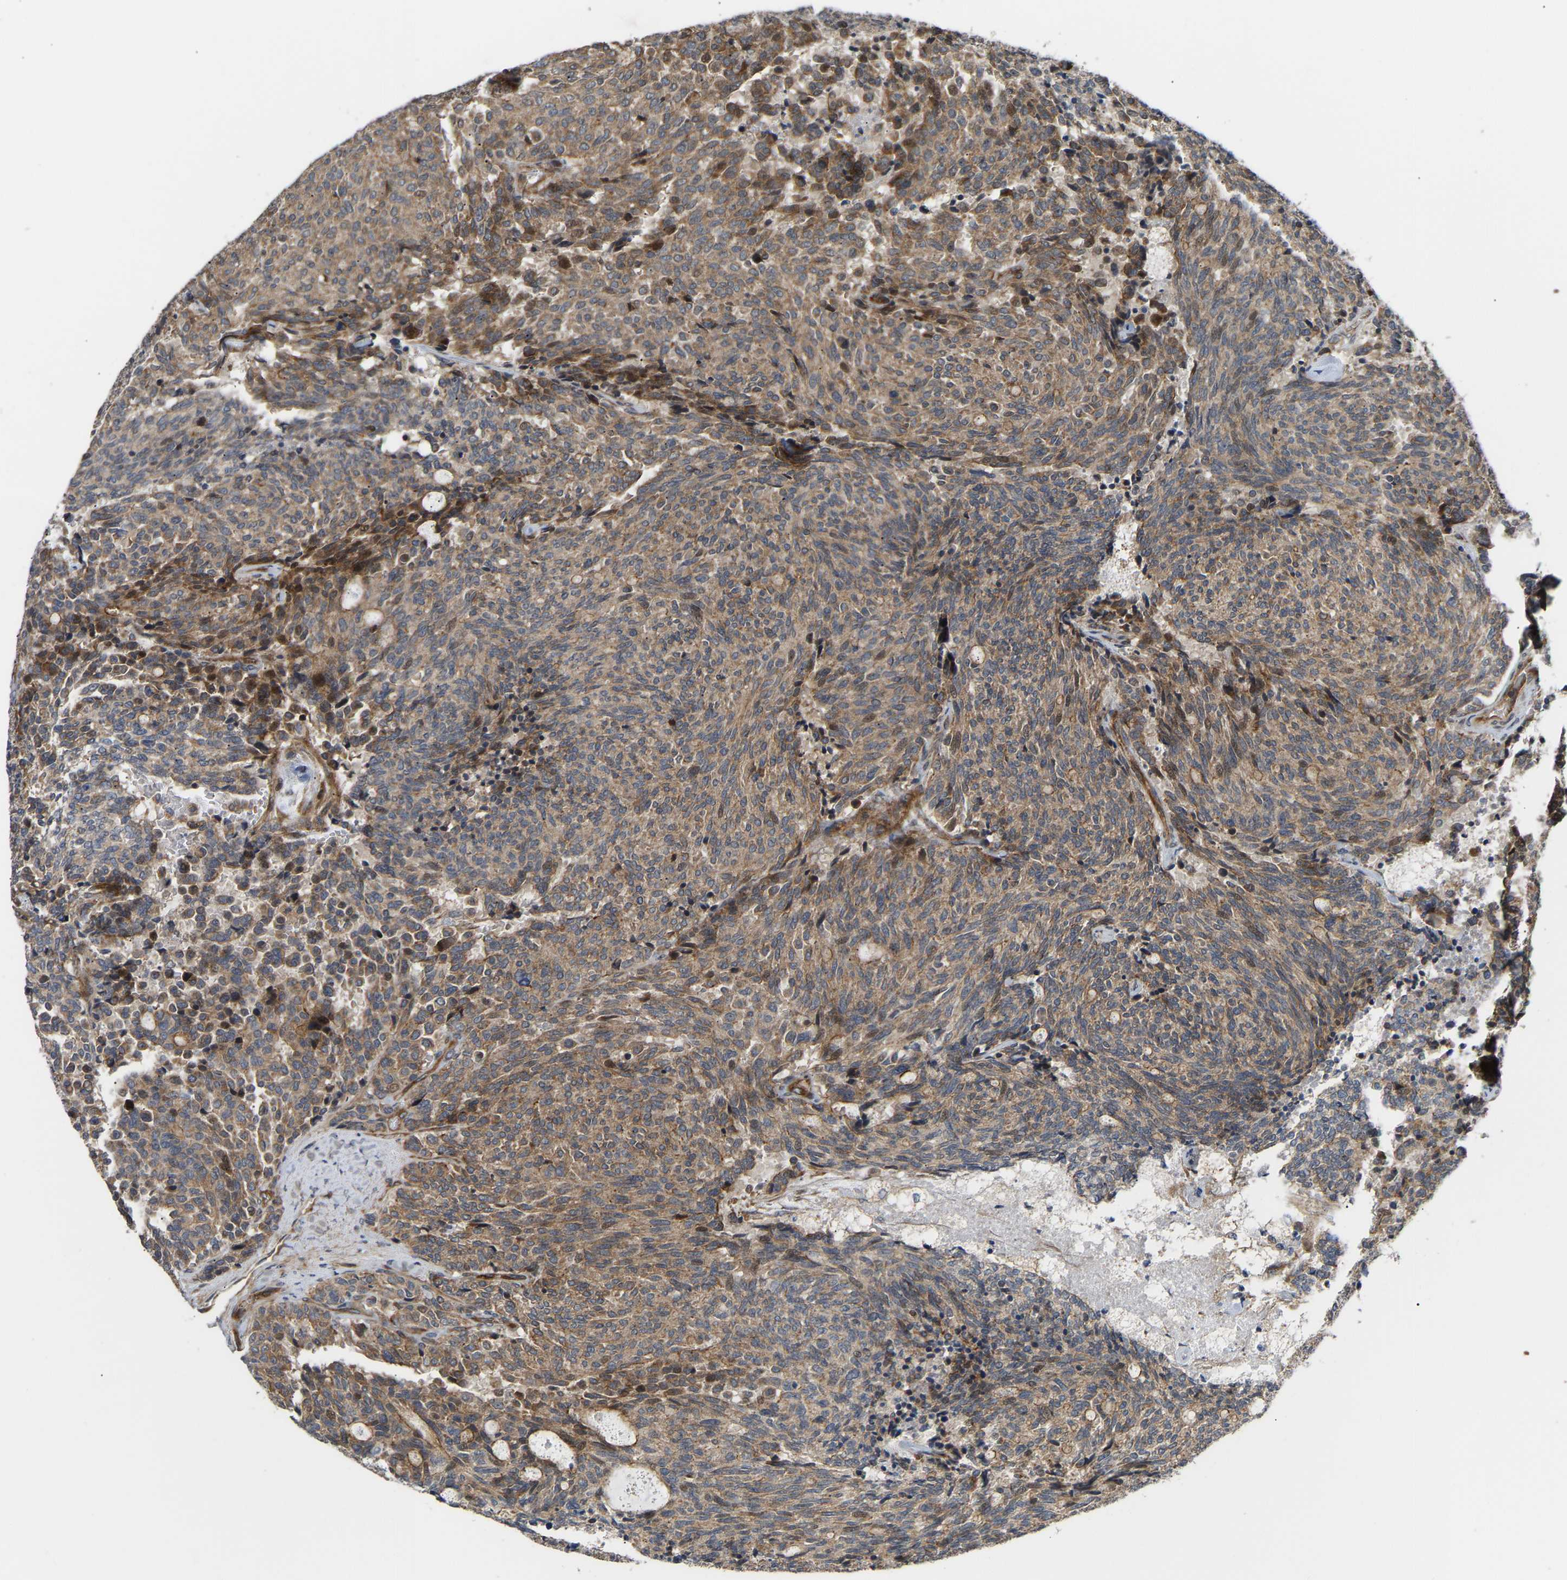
{"staining": {"intensity": "moderate", "quantity": ">75%", "location": "cytoplasmic/membranous,nuclear"}, "tissue": "carcinoid", "cell_type": "Tumor cells", "image_type": "cancer", "snomed": [{"axis": "morphology", "description": "Carcinoid, malignant, NOS"}, {"axis": "topography", "description": "Pancreas"}], "caption": "This image demonstrates immunohistochemistry staining of carcinoid, with medium moderate cytoplasmic/membranous and nuclear positivity in about >75% of tumor cells.", "gene": "STAU1", "patient": {"sex": "female", "age": 54}}